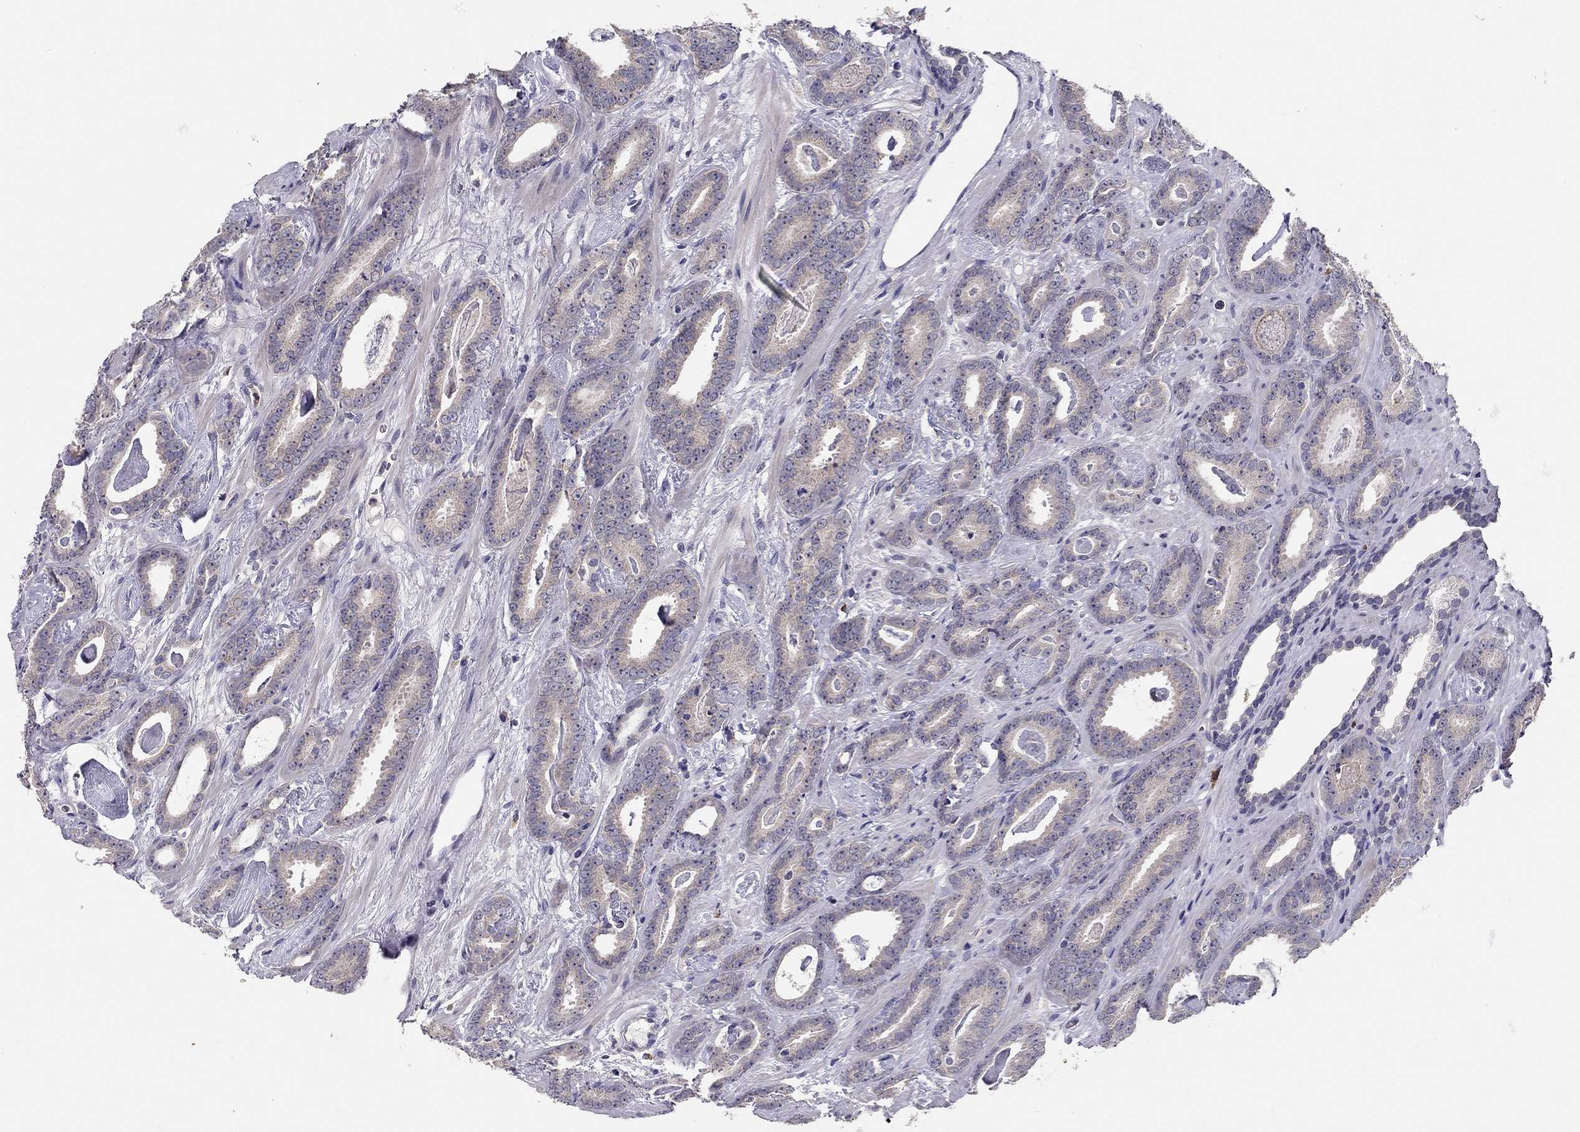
{"staining": {"intensity": "negative", "quantity": "none", "location": "none"}, "tissue": "prostate cancer", "cell_type": "Tumor cells", "image_type": "cancer", "snomed": [{"axis": "morphology", "description": "Adenocarcinoma, Medium grade"}, {"axis": "topography", "description": "Prostate and seminal vesicle, NOS"}, {"axis": "topography", "description": "Prostate"}], "caption": "This is an immunohistochemistry (IHC) image of human prostate cancer (medium-grade adenocarcinoma). There is no expression in tumor cells.", "gene": "SCARB1", "patient": {"sex": "male", "age": 54}}